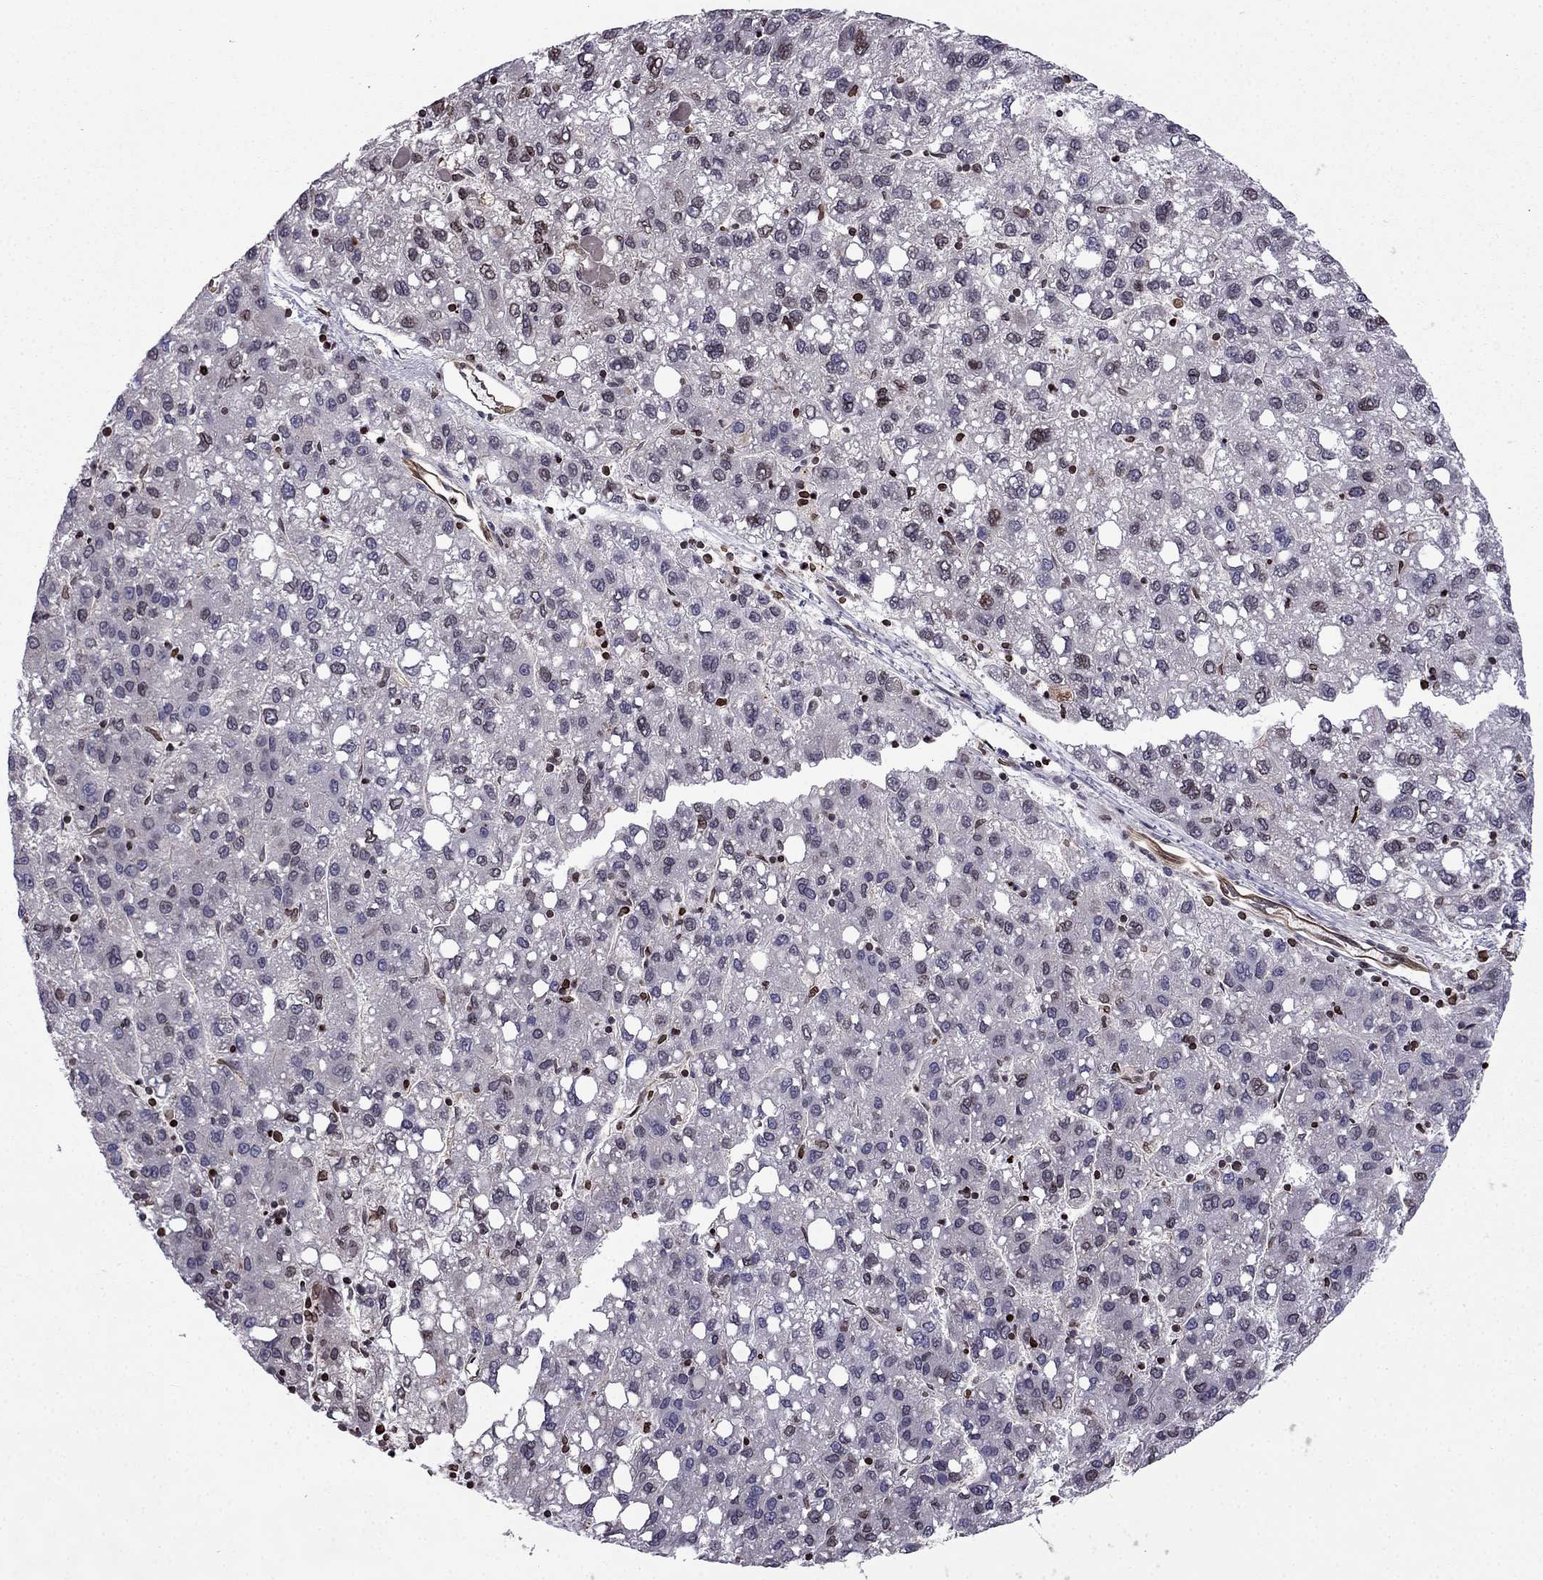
{"staining": {"intensity": "negative", "quantity": "none", "location": "none"}, "tissue": "liver cancer", "cell_type": "Tumor cells", "image_type": "cancer", "snomed": [{"axis": "morphology", "description": "Carcinoma, Hepatocellular, NOS"}, {"axis": "topography", "description": "Liver"}], "caption": "Tumor cells show no significant staining in liver cancer.", "gene": "CDC42BPA", "patient": {"sex": "female", "age": 82}}